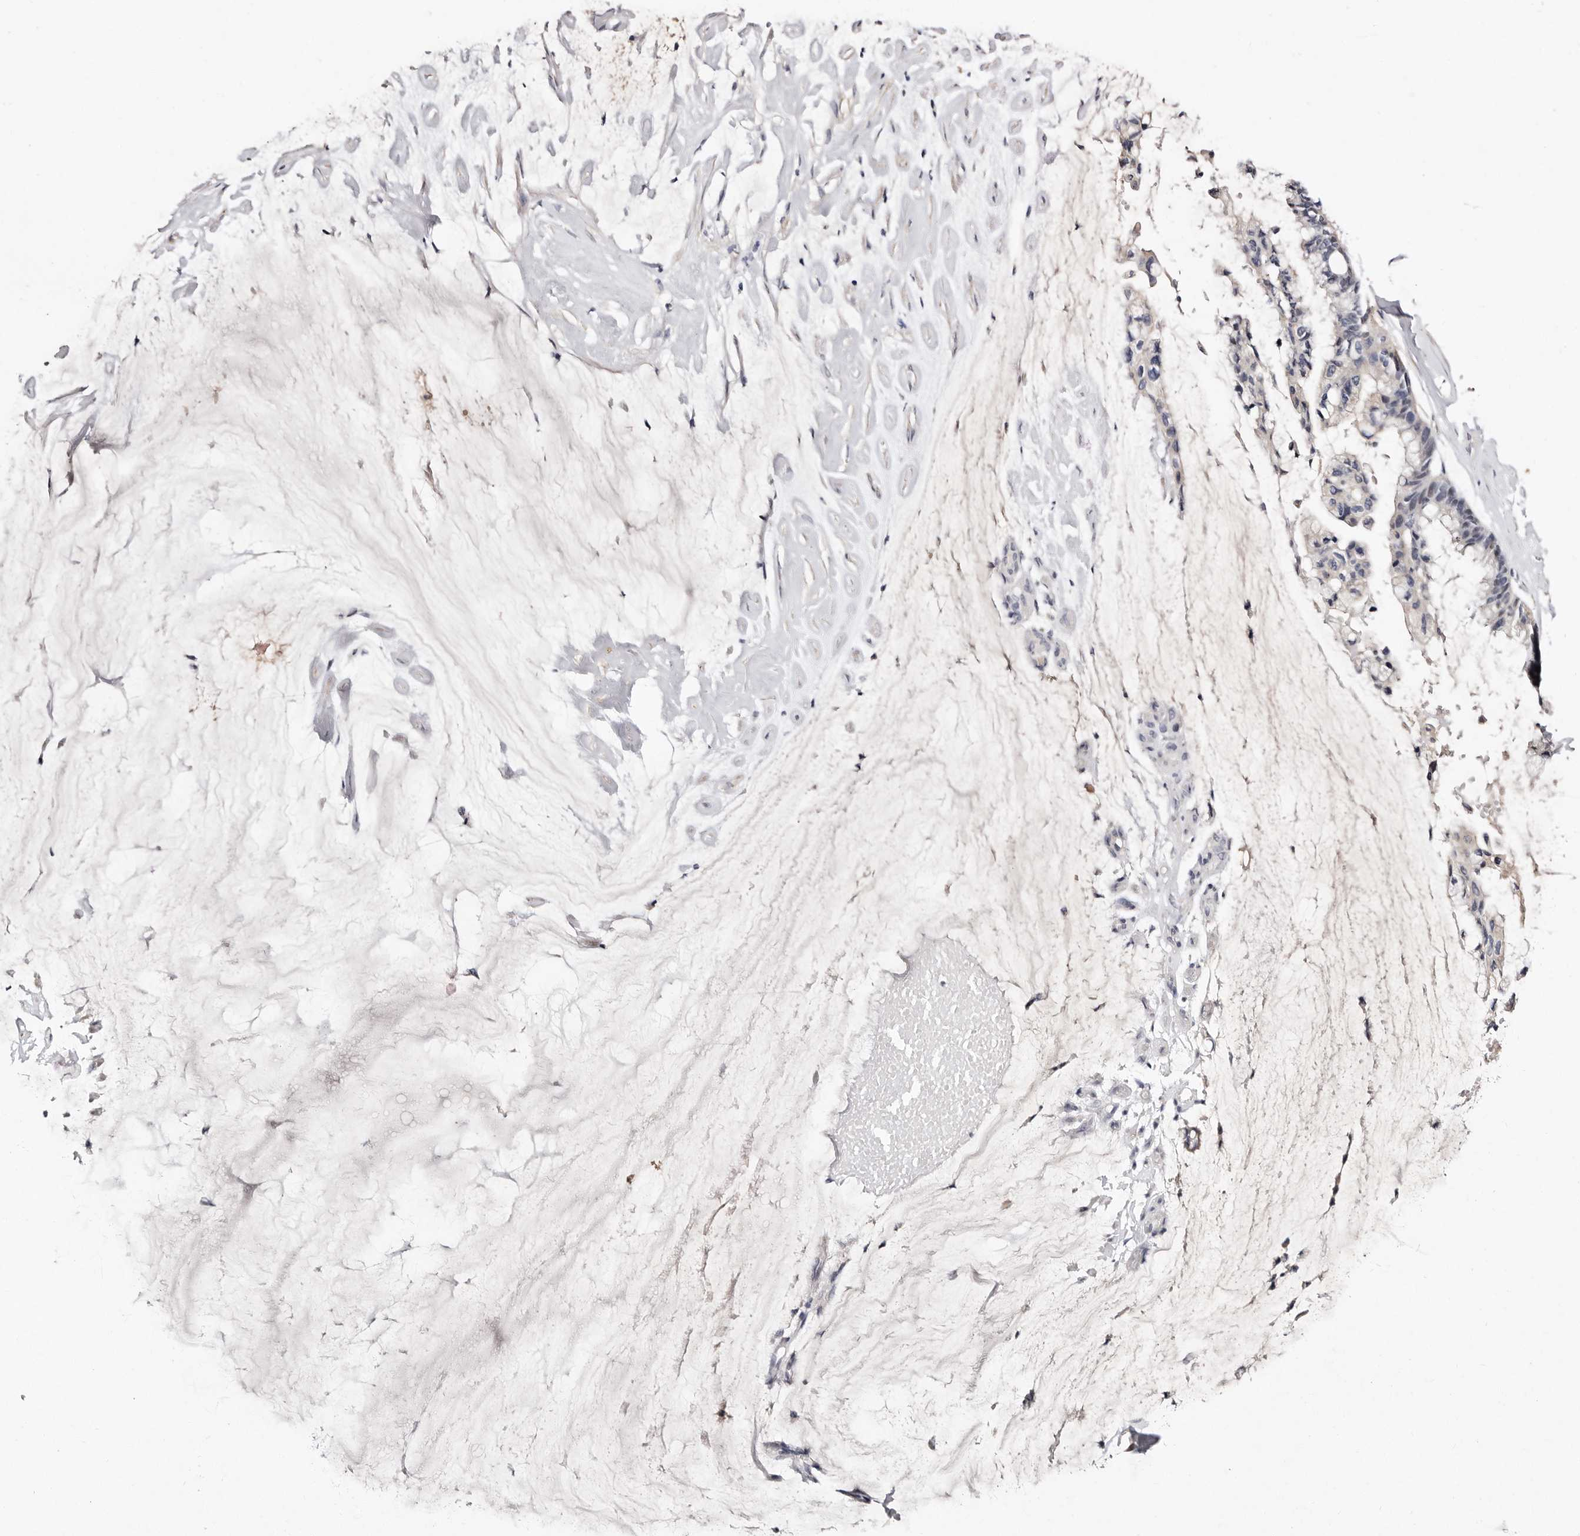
{"staining": {"intensity": "negative", "quantity": "none", "location": "none"}, "tissue": "ovarian cancer", "cell_type": "Tumor cells", "image_type": "cancer", "snomed": [{"axis": "morphology", "description": "Cystadenocarcinoma, mucinous, NOS"}, {"axis": "topography", "description": "Ovary"}], "caption": "A high-resolution histopathology image shows IHC staining of ovarian cancer, which demonstrates no significant expression in tumor cells. Brightfield microscopy of immunohistochemistry stained with DAB (3,3'-diaminobenzidine) (brown) and hematoxylin (blue), captured at high magnification.", "gene": "MRPS33", "patient": {"sex": "female", "age": 39}}